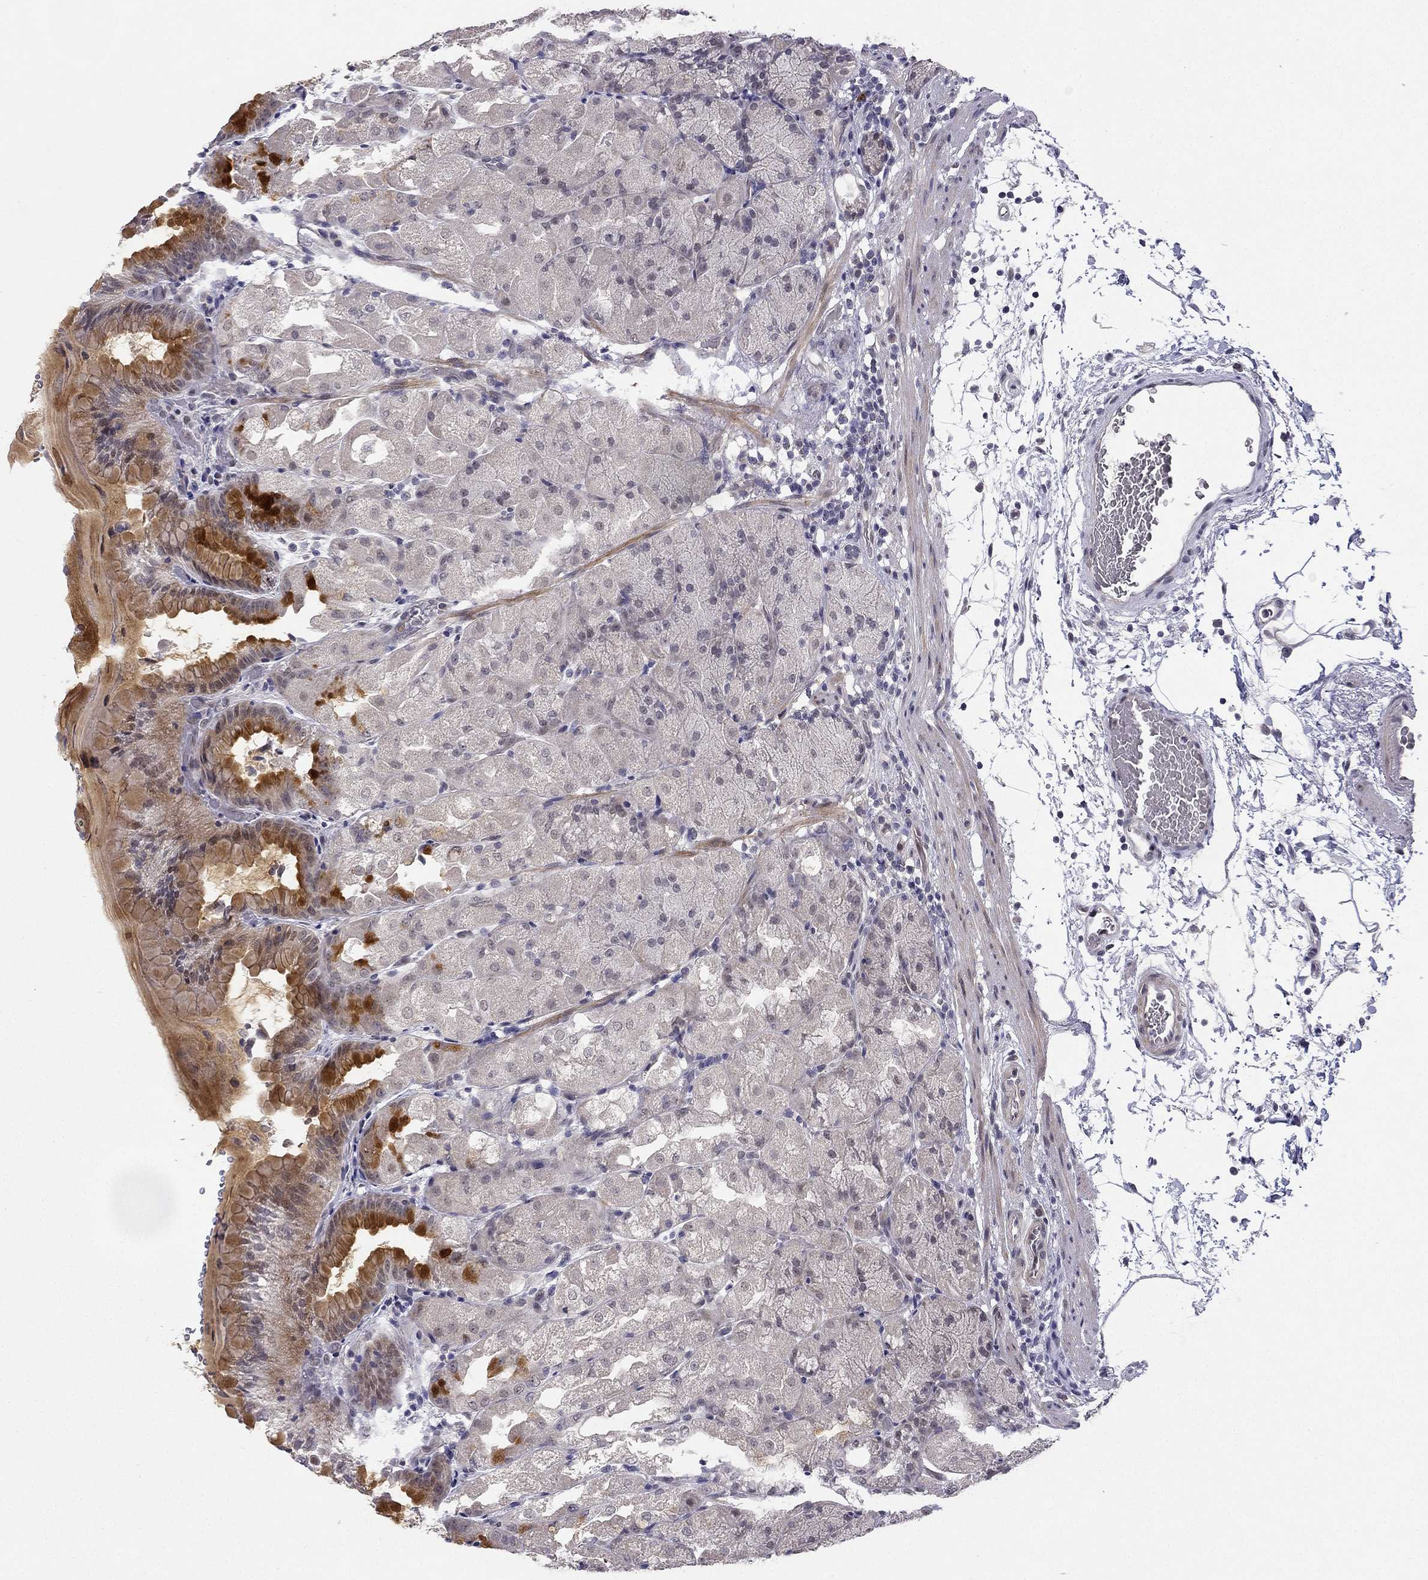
{"staining": {"intensity": "strong", "quantity": "<25%", "location": "cytoplasmic/membranous"}, "tissue": "stomach", "cell_type": "Glandular cells", "image_type": "normal", "snomed": [{"axis": "morphology", "description": "Normal tissue, NOS"}, {"axis": "topography", "description": "Stomach, upper"}, {"axis": "topography", "description": "Stomach"}, {"axis": "topography", "description": "Stomach, lower"}], "caption": "IHC photomicrograph of benign stomach: stomach stained using IHC displays medium levels of strong protein expression localized specifically in the cytoplasmic/membranous of glandular cells, appearing as a cytoplasmic/membranous brown color.", "gene": "CHST8", "patient": {"sex": "male", "age": 62}}